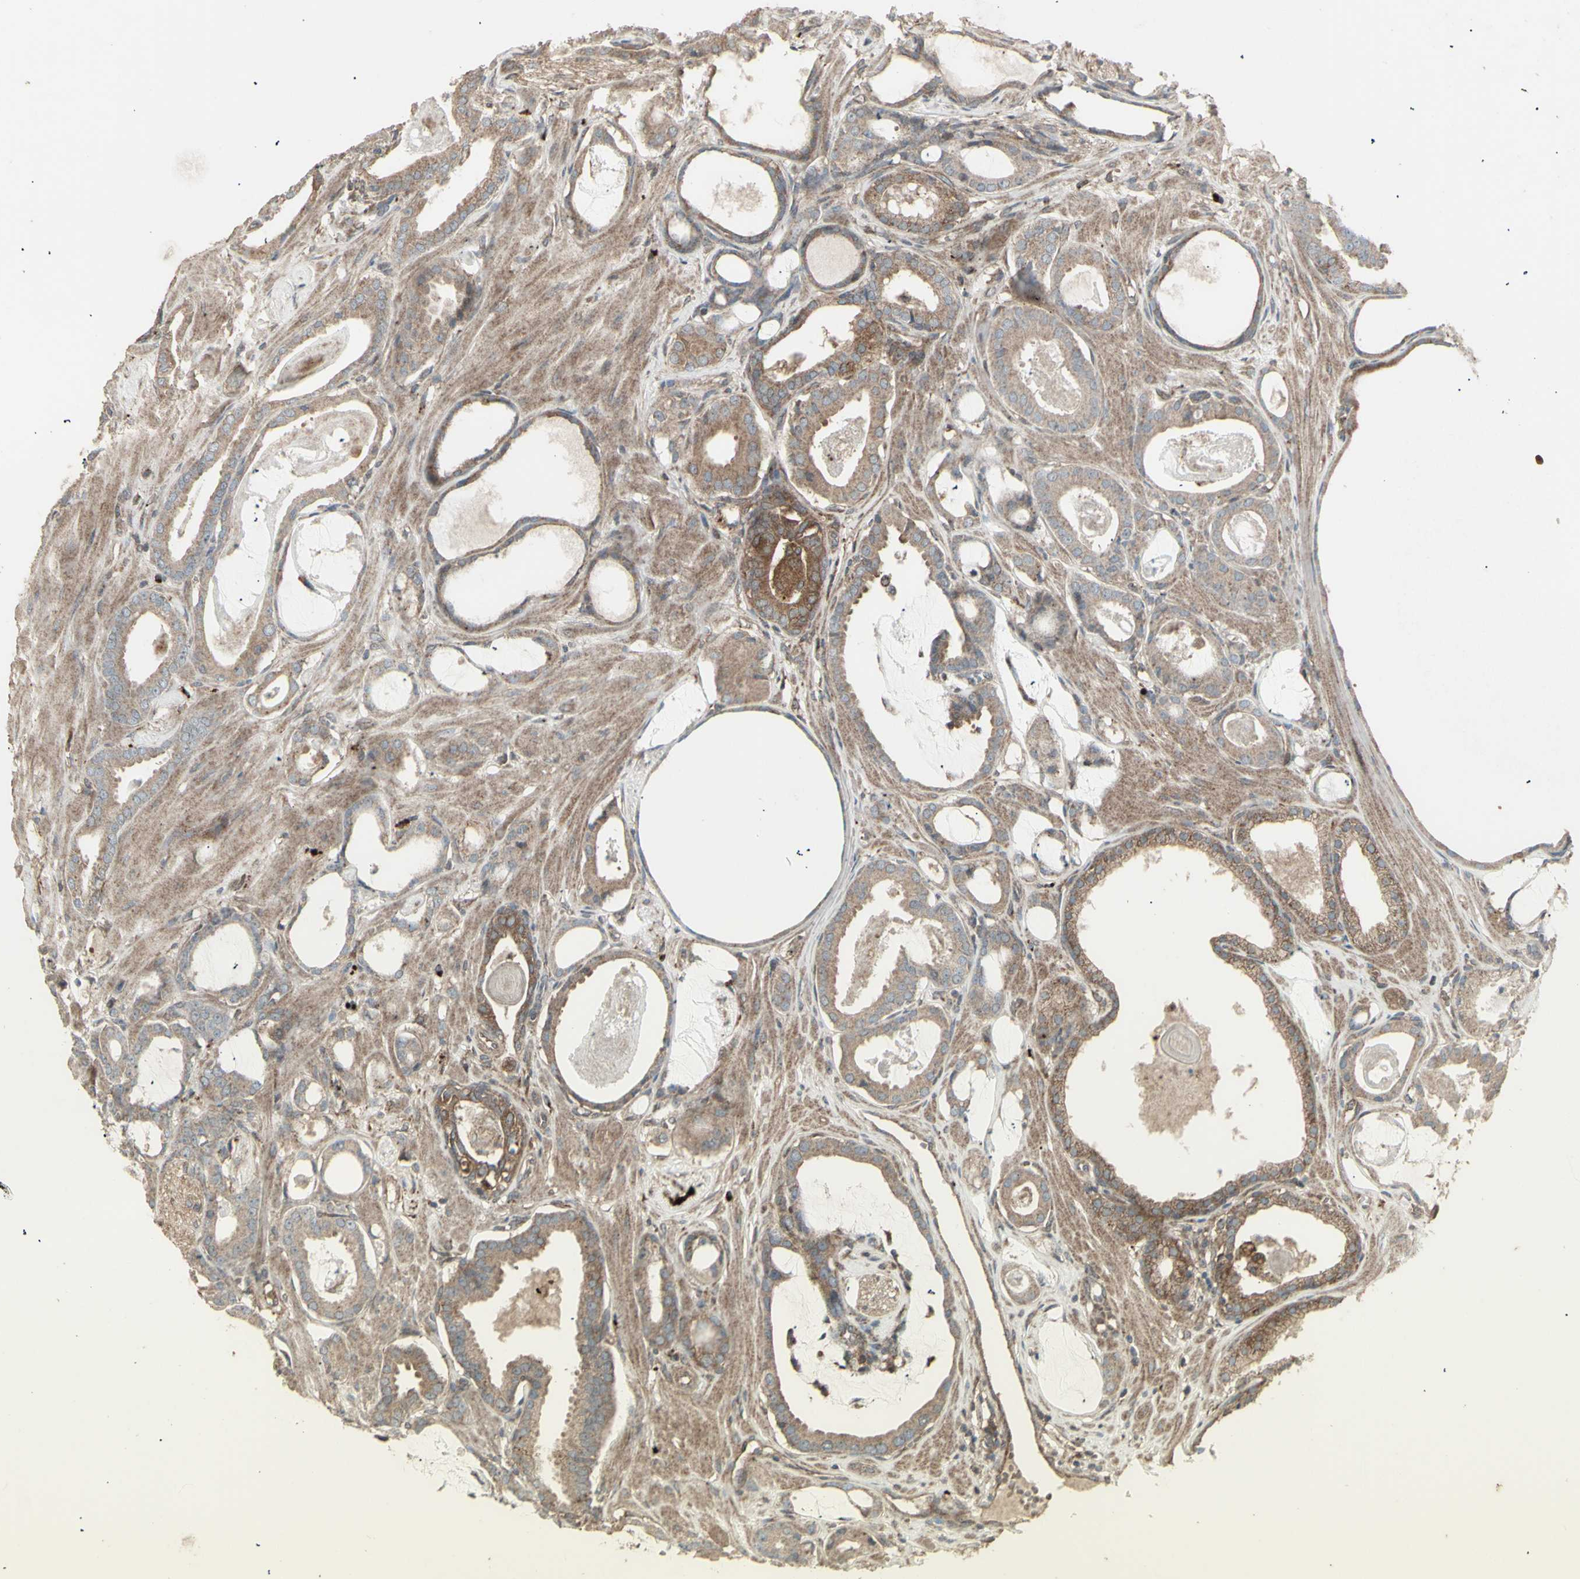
{"staining": {"intensity": "moderate", "quantity": ">75%", "location": "cytoplasmic/membranous"}, "tissue": "prostate cancer", "cell_type": "Tumor cells", "image_type": "cancer", "snomed": [{"axis": "morphology", "description": "Adenocarcinoma, Low grade"}, {"axis": "topography", "description": "Prostate"}], "caption": "Immunohistochemical staining of human prostate cancer displays medium levels of moderate cytoplasmic/membranous protein positivity in about >75% of tumor cells. (Brightfield microscopy of DAB IHC at high magnification).", "gene": "RNASEL", "patient": {"sex": "male", "age": 53}}